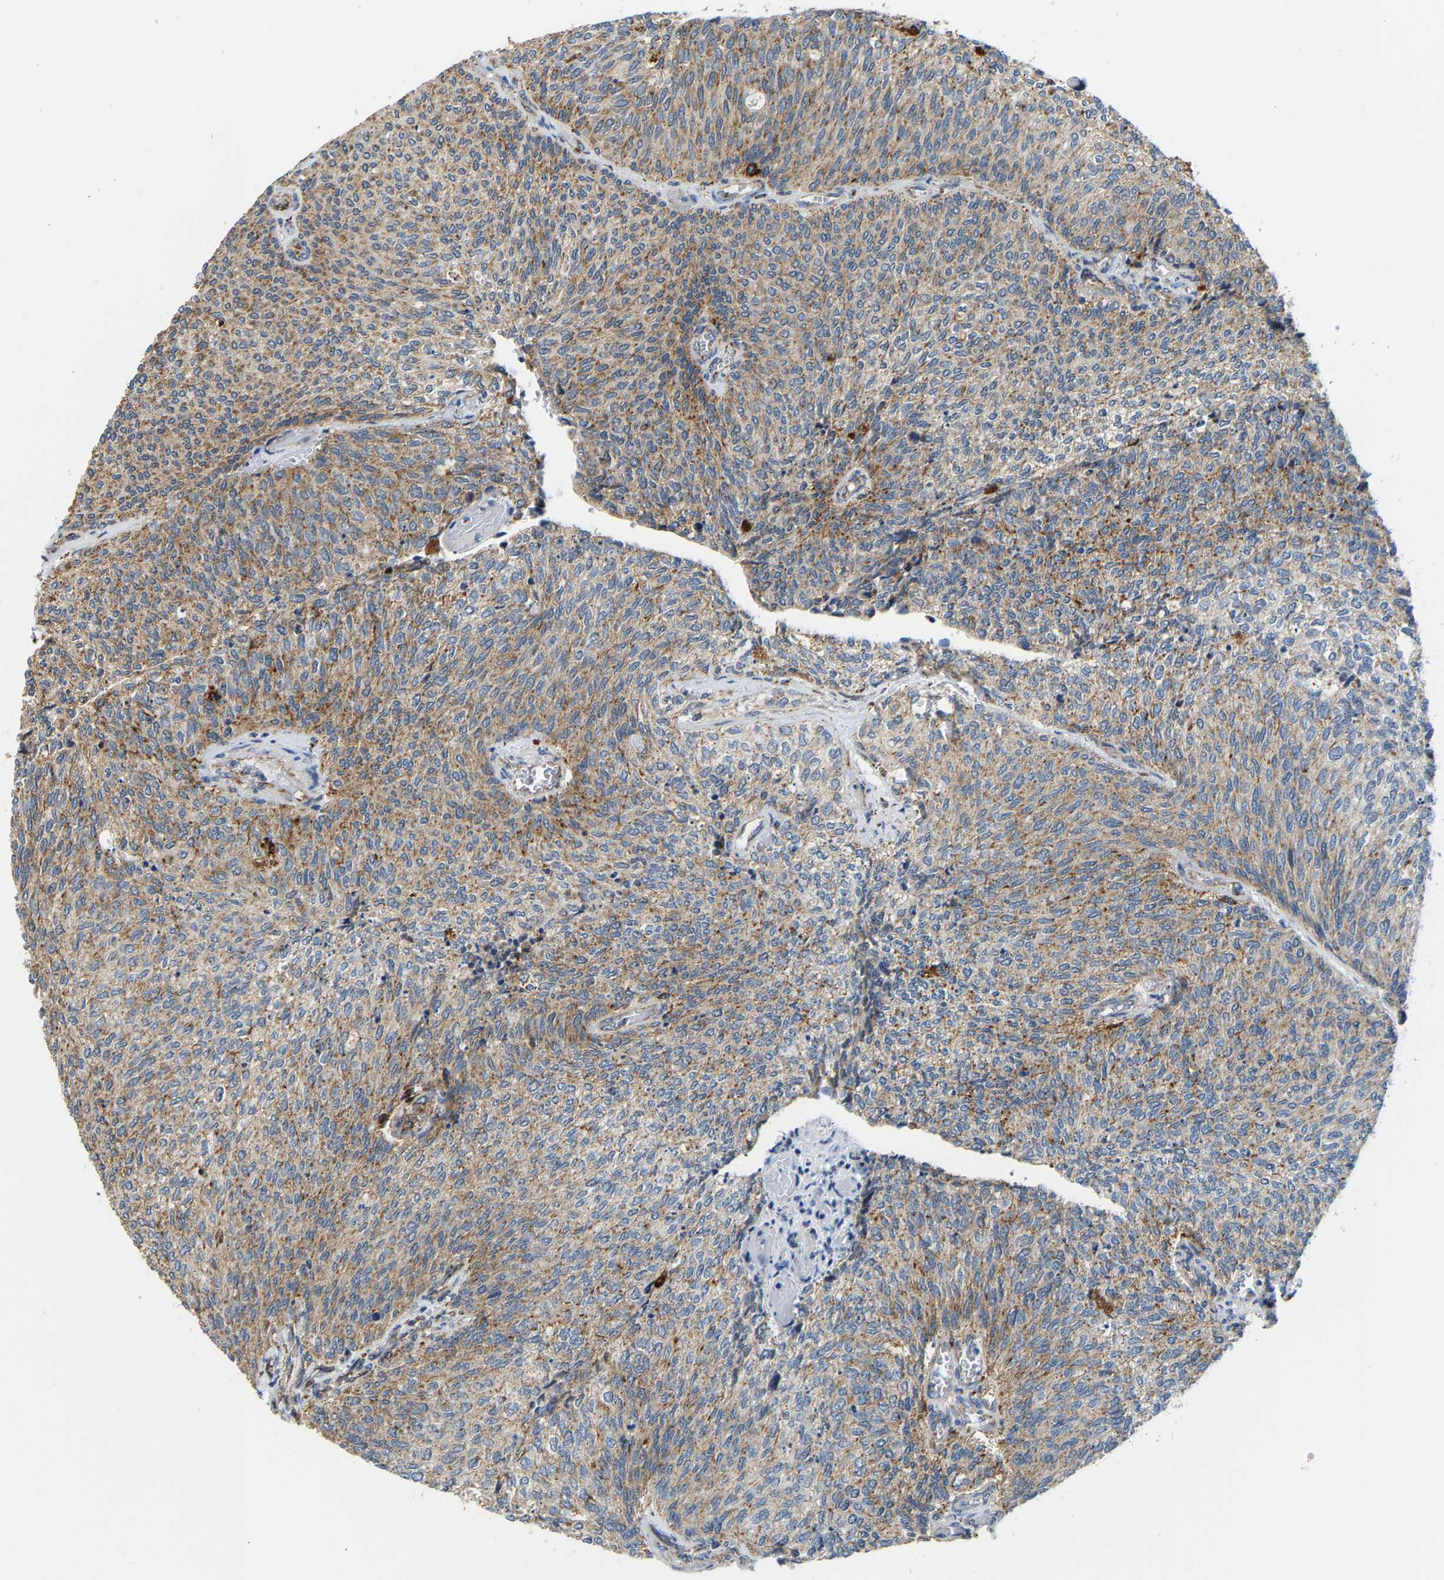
{"staining": {"intensity": "moderate", "quantity": "25%-75%", "location": "cytoplasmic/membranous"}, "tissue": "urothelial cancer", "cell_type": "Tumor cells", "image_type": "cancer", "snomed": [{"axis": "morphology", "description": "Urothelial carcinoma, Low grade"}, {"axis": "topography", "description": "Urinary bladder"}], "caption": "Tumor cells show medium levels of moderate cytoplasmic/membranous positivity in about 25%-75% of cells in low-grade urothelial carcinoma.", "gene": "GIMAP7", "patient": {"sex": "female", "age": 79}}